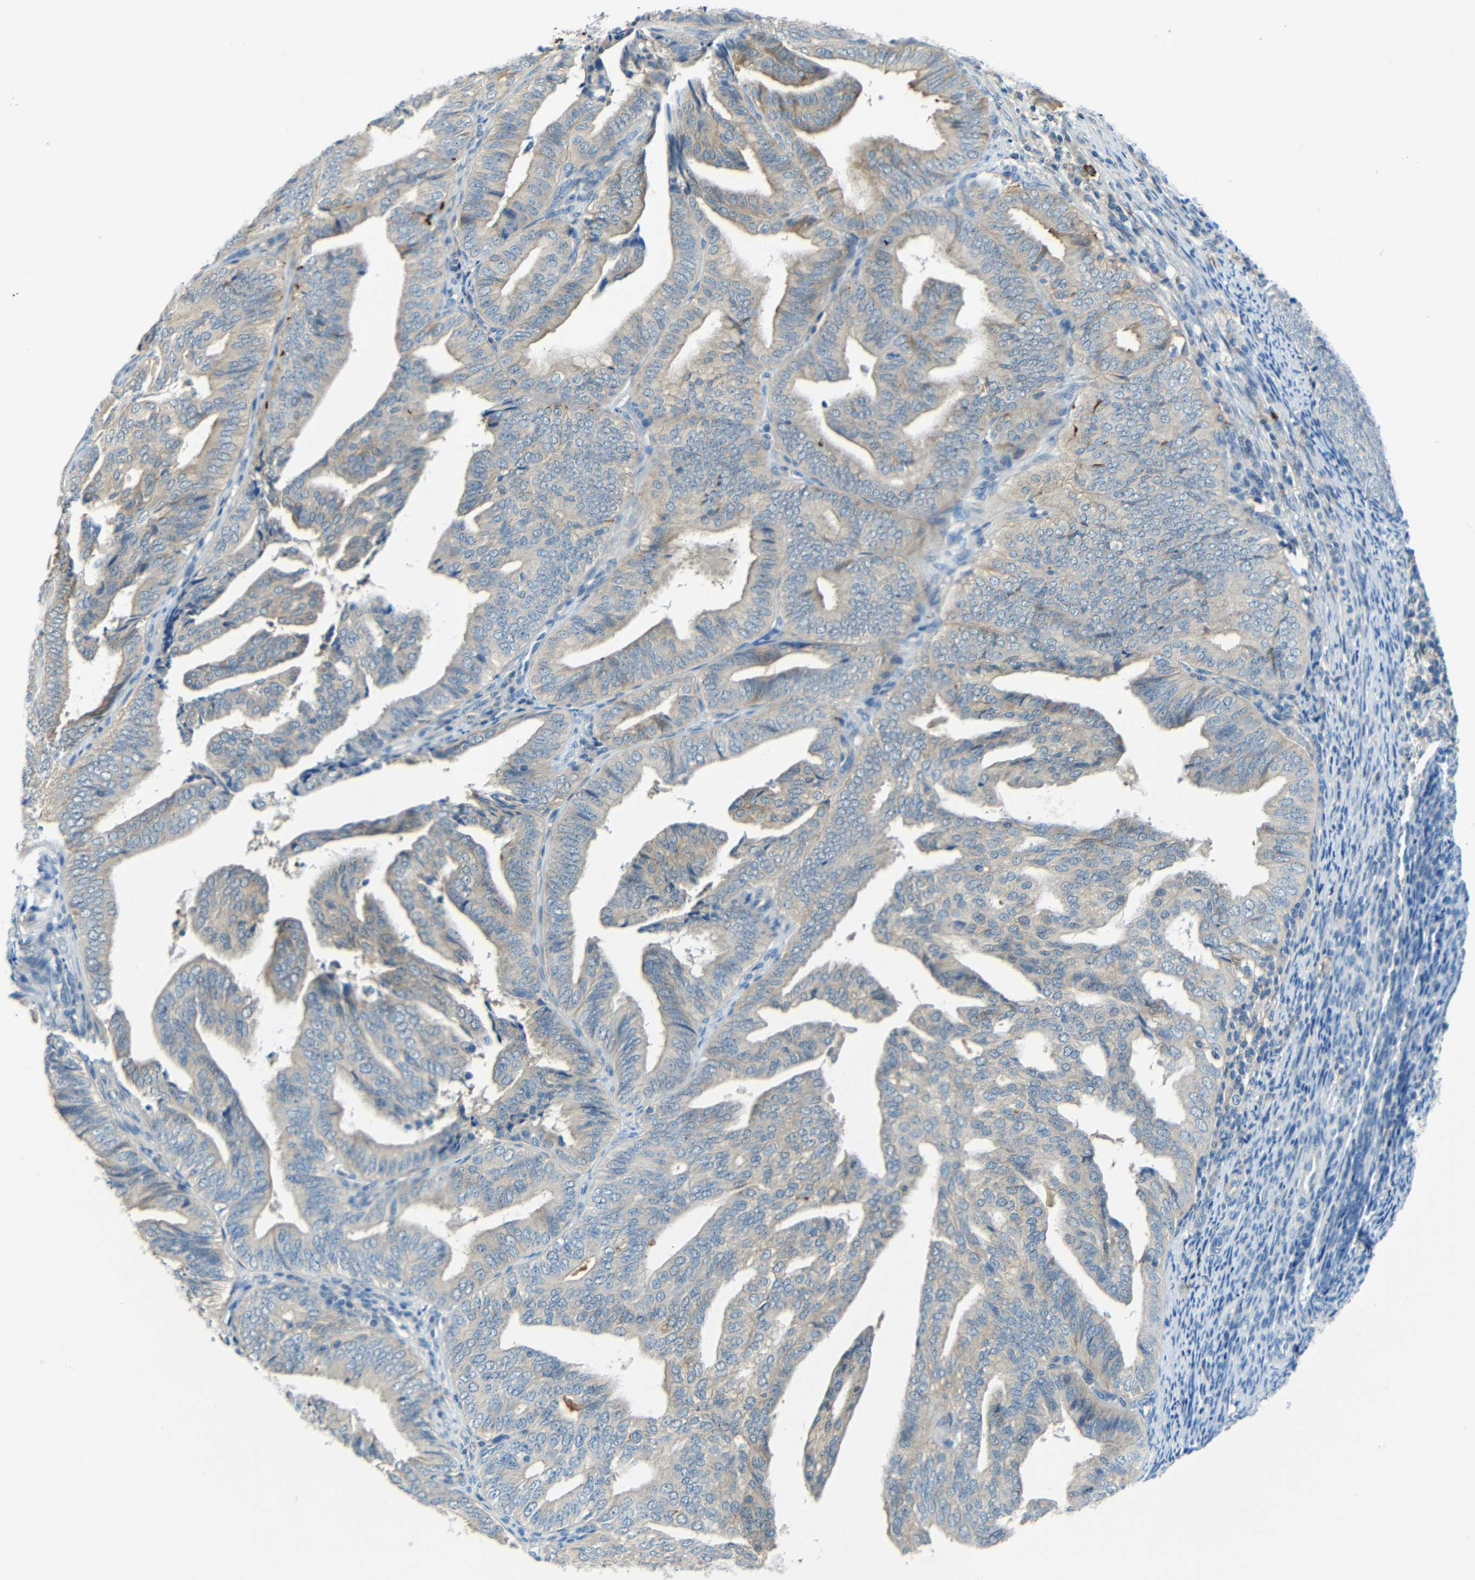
{"staining": {"intensity": "weak", "quantity": "25%-75%", "location": "cytoplasmic/membranous"}, "tissue": "endometrial cancer", "cell_type": "Tumor cells", "image_type": "cancer", "snomed": [{"axis": "morphology", "description": "Adenocarcinoma, NOS"}, {"axis": "topography", "description": "Endometrium"}], "caption": "A photomicrograph showing weak cytoplasmic/membranous expression in about 25%-75% of tumor cells in endometrial adenocarcinoma, as visualized by brown immunohistochemical staining.", "gene": "CYP26B1", "patient": {"sex": "female", "age": 58}}